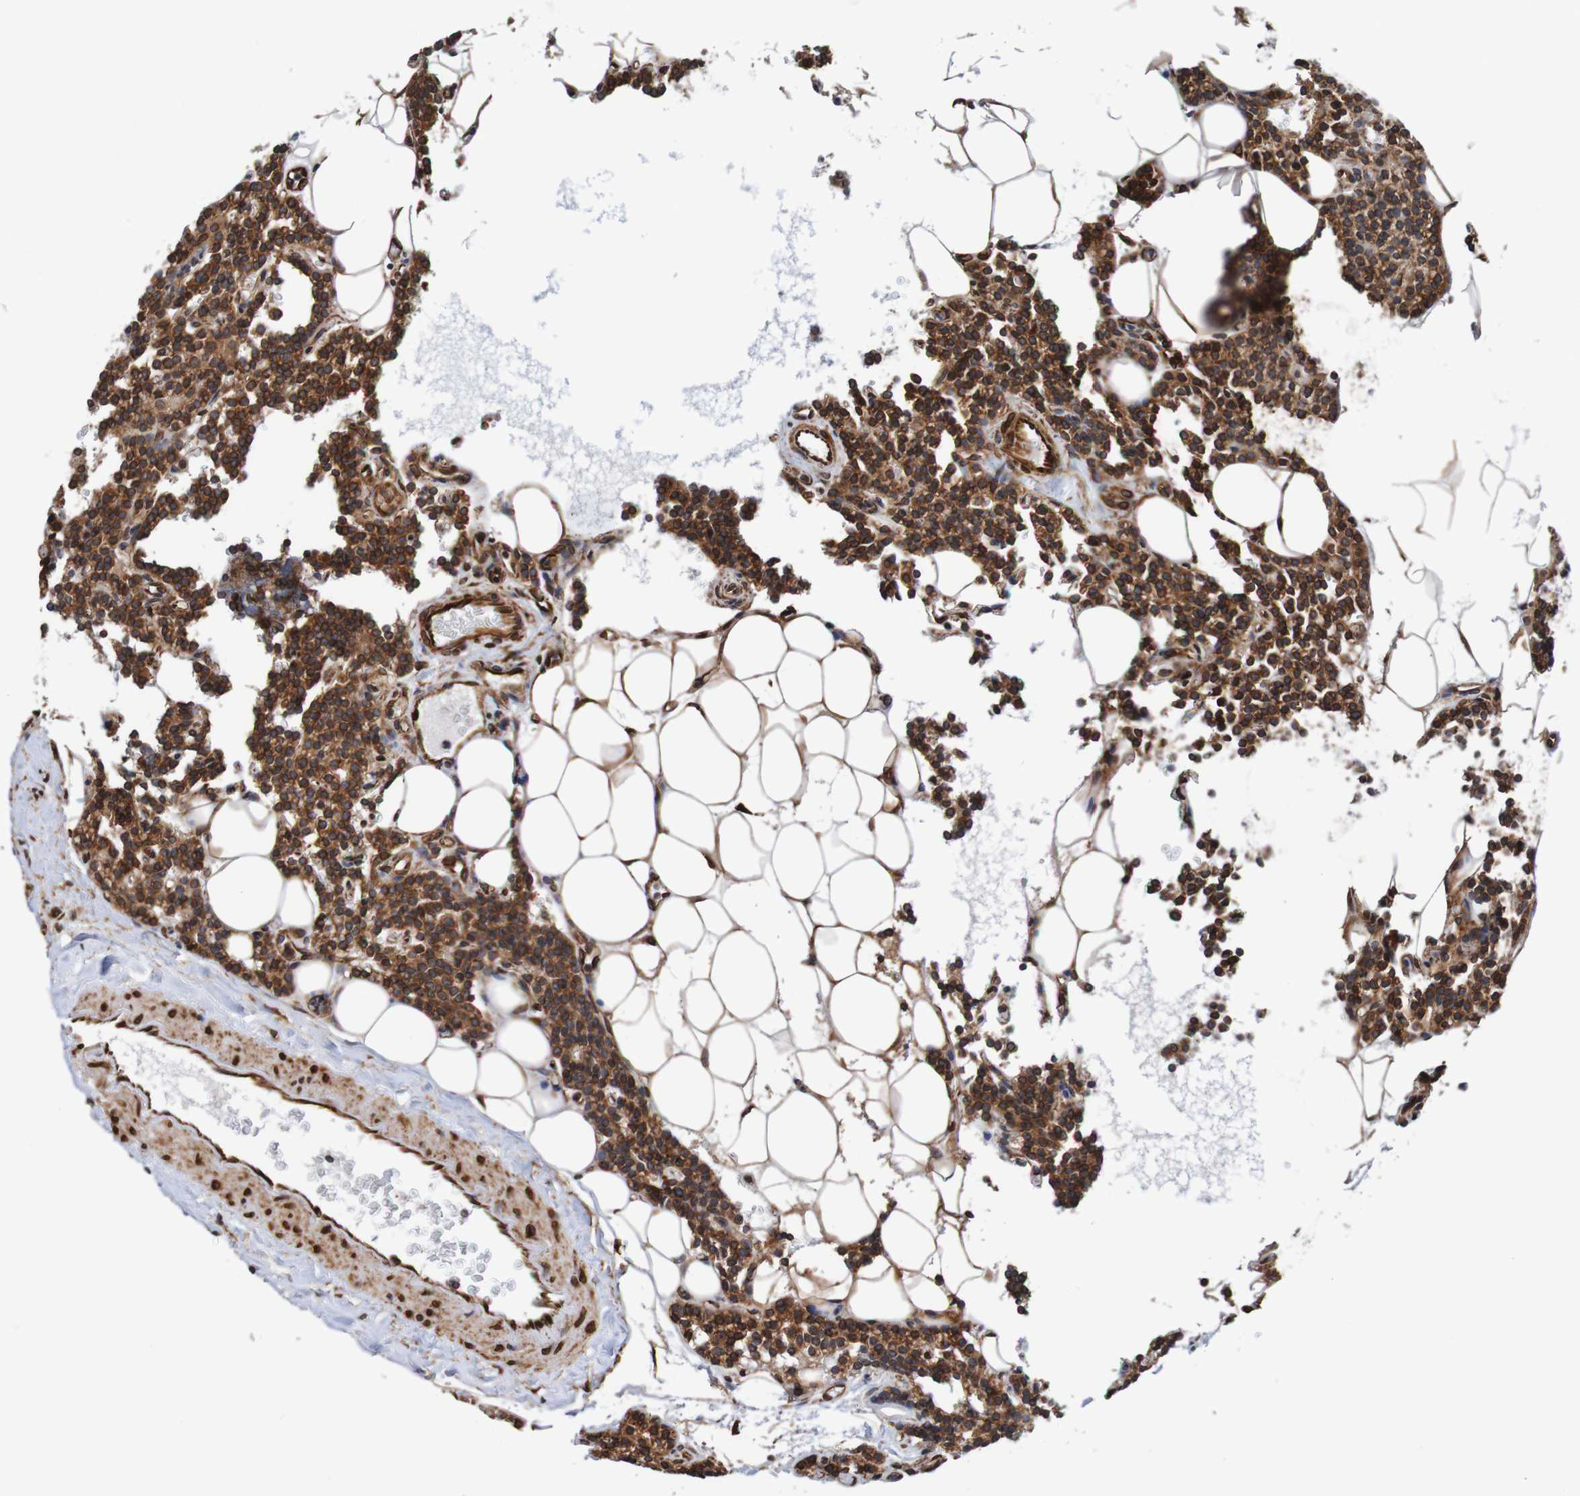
{"staining": {"intensity": "strong", "quantity": ">75%", "location": "cytoplasmic/membranous,nuclear"}, "tissue": "parathyroid gland", "cell_type": "Glandular cells", "image_type": "normal", "snomed": [{"axis": "morphology", "description": "Normal tissue, NOS"}, {"axis": "morphology", "description": "Adenoma, NOS"}, {"axis": "topography", "description": "Parathyroid gland"}], "caption": "This is a photomicrograph of immunohistochemistry (IHC) staining of normal parathyroid gland, which shows strong expression in the cytoplasmic/membranous,nuclear of glandular cells.", "gene": "TMEM109", "patient": {"sex": "female", "age": 51}}